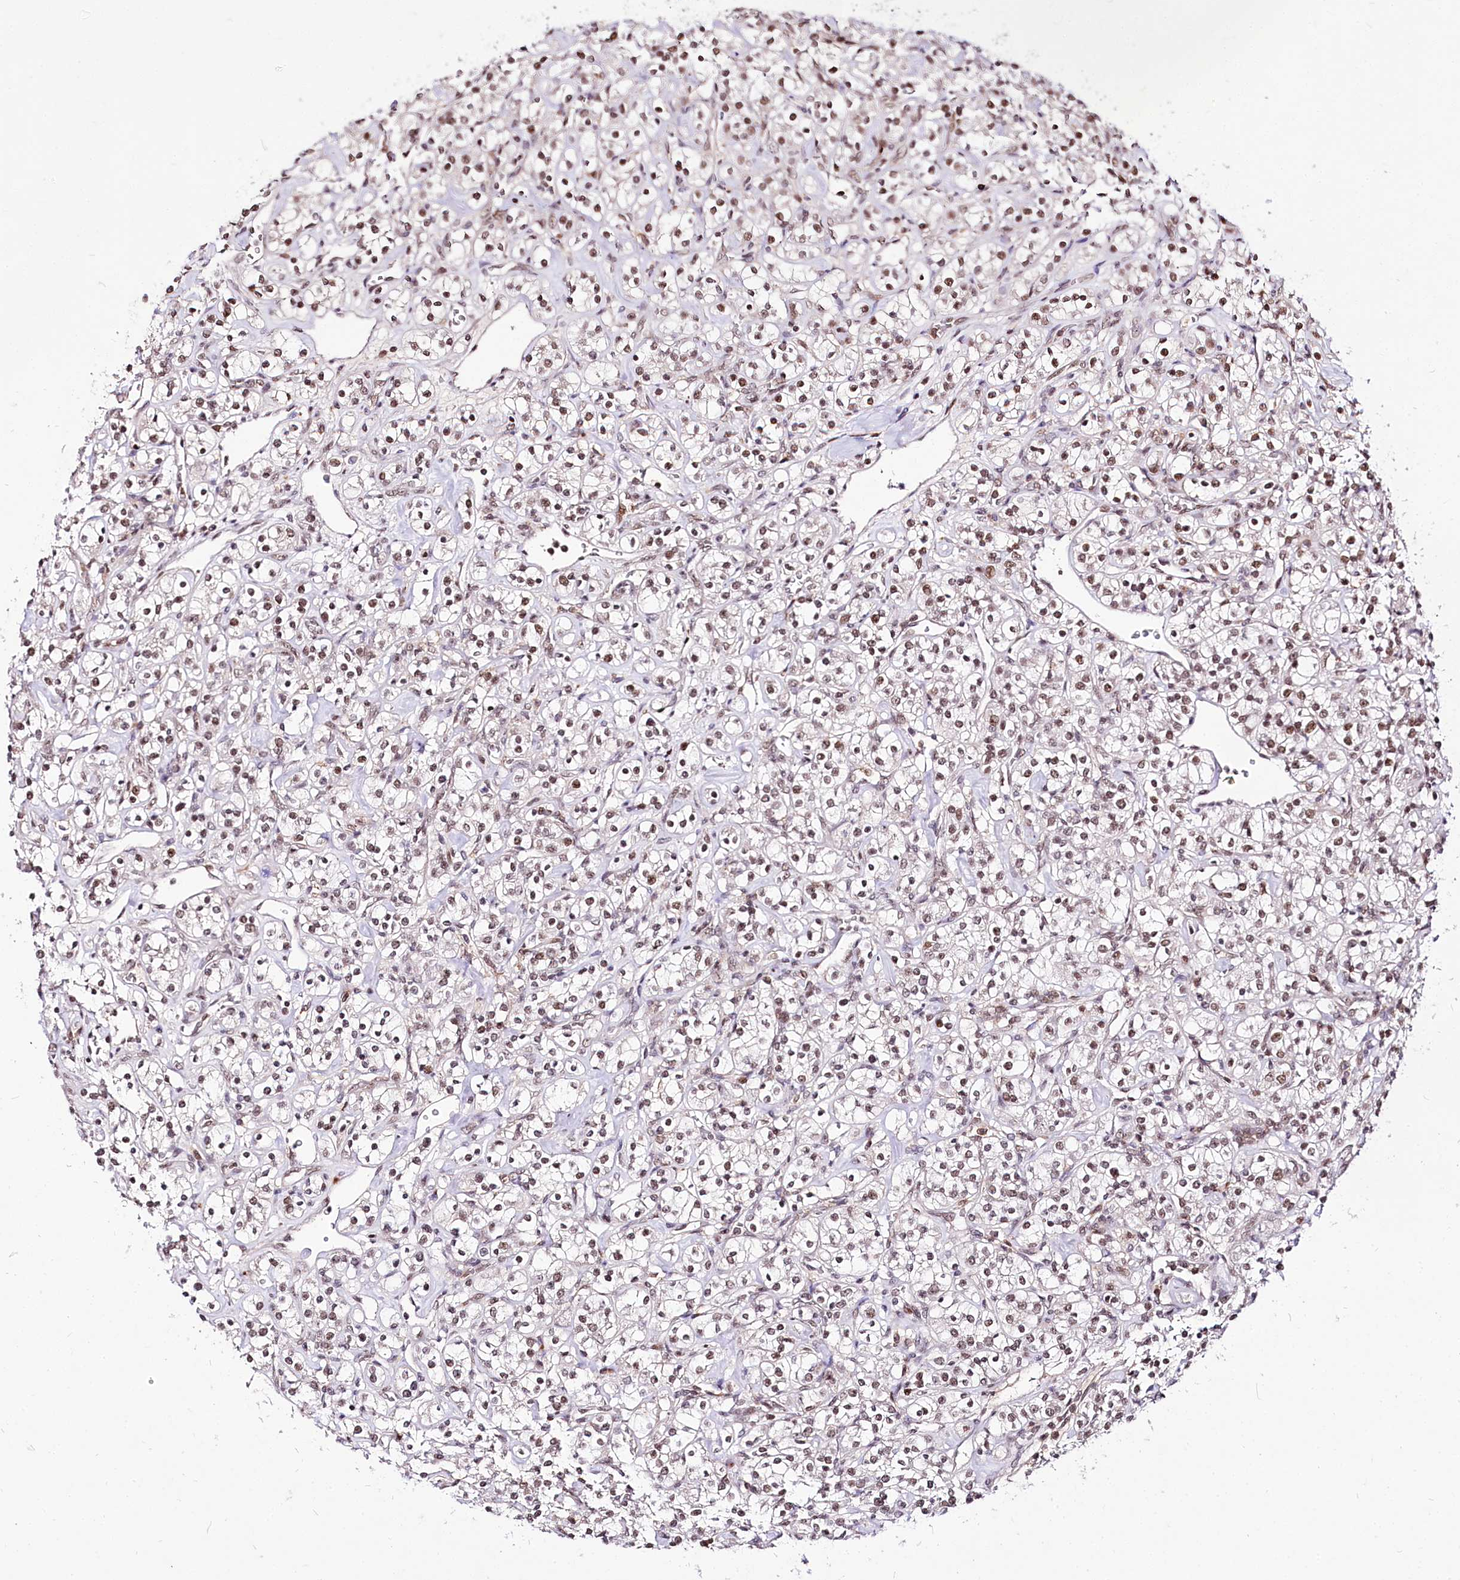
{"staining": {"intensity": "weak", "quantity": ">75%", "location": "nuclear"}, "tissue": "renal cancer", "cell_type": "Tumor cells", "image_type": "cancer", "snomed": [{"axis": "morphology", "description": "Adenocarcinoma, NOS"}, {"axis": "topography", "description": "Kidney"}], "caption": "Renal adenocarcinoma stained with immunohistochemistry exhibits weak nuclear expression in approximately >75% of tumor cells. The staining was performed using DAB to visualize the protein expression in brown, while the nuclei were stained in blue with hematoxylin (Magnification: 20x).", "gene": "POLA2", "patient": {"sex": "male", "age": 77}}